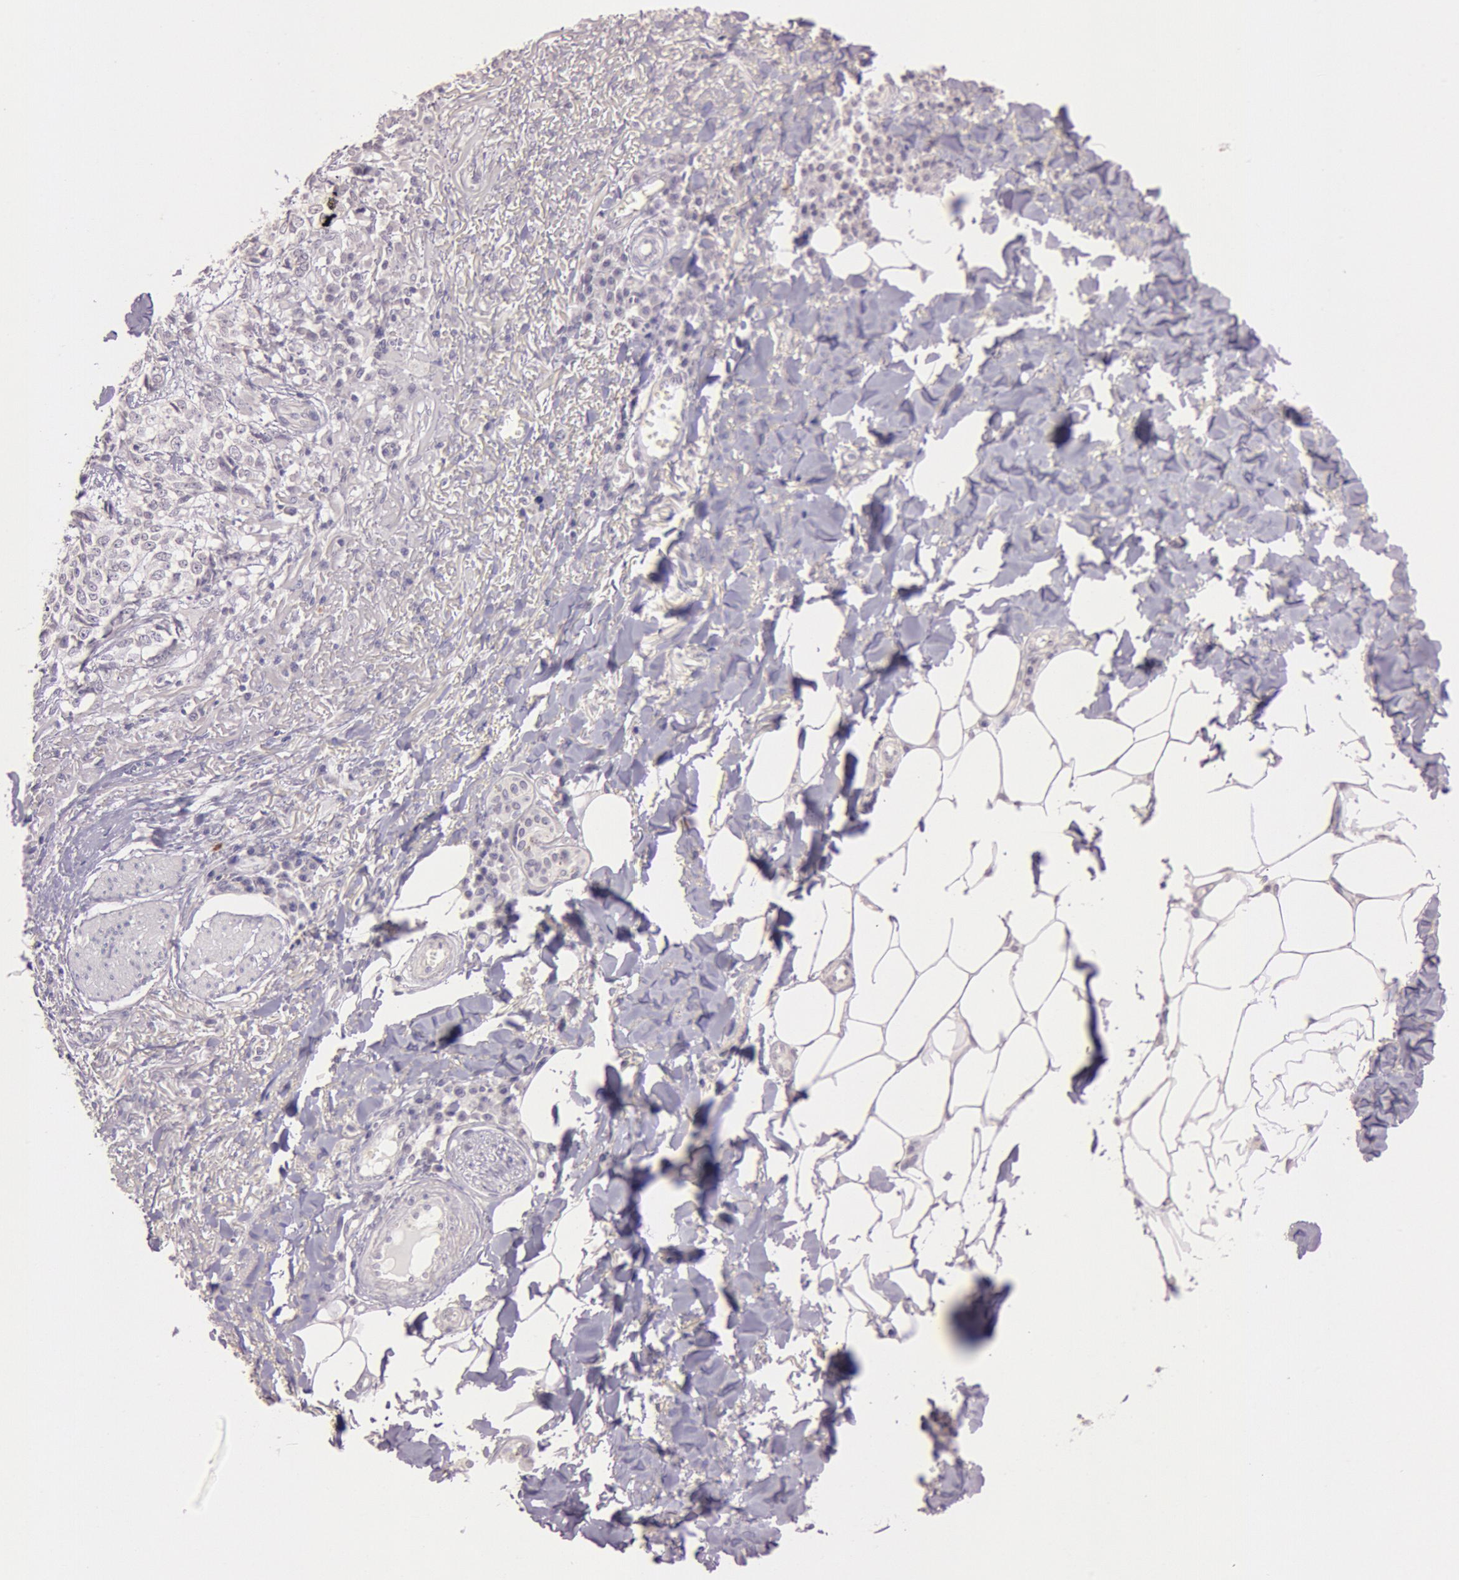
{"staining": {"intensity": "negative", "quantity": "none", "location": "none"}, "tissue": "skin cancer", "cell_type": "Tumor cells", "image_type": "cancer", "snomed": [{"axis": "morphology", "description": "Basal cell carcinoma"}, {"axis": "topography", "description": "Skin"}], "caption": "This is a image of immunohistochemistry (IHC) staining of skin cancer, which shows no positivity in tumor cells.", "gene": "KDM6A", "patient": {"sex": "female", "age": 89}}